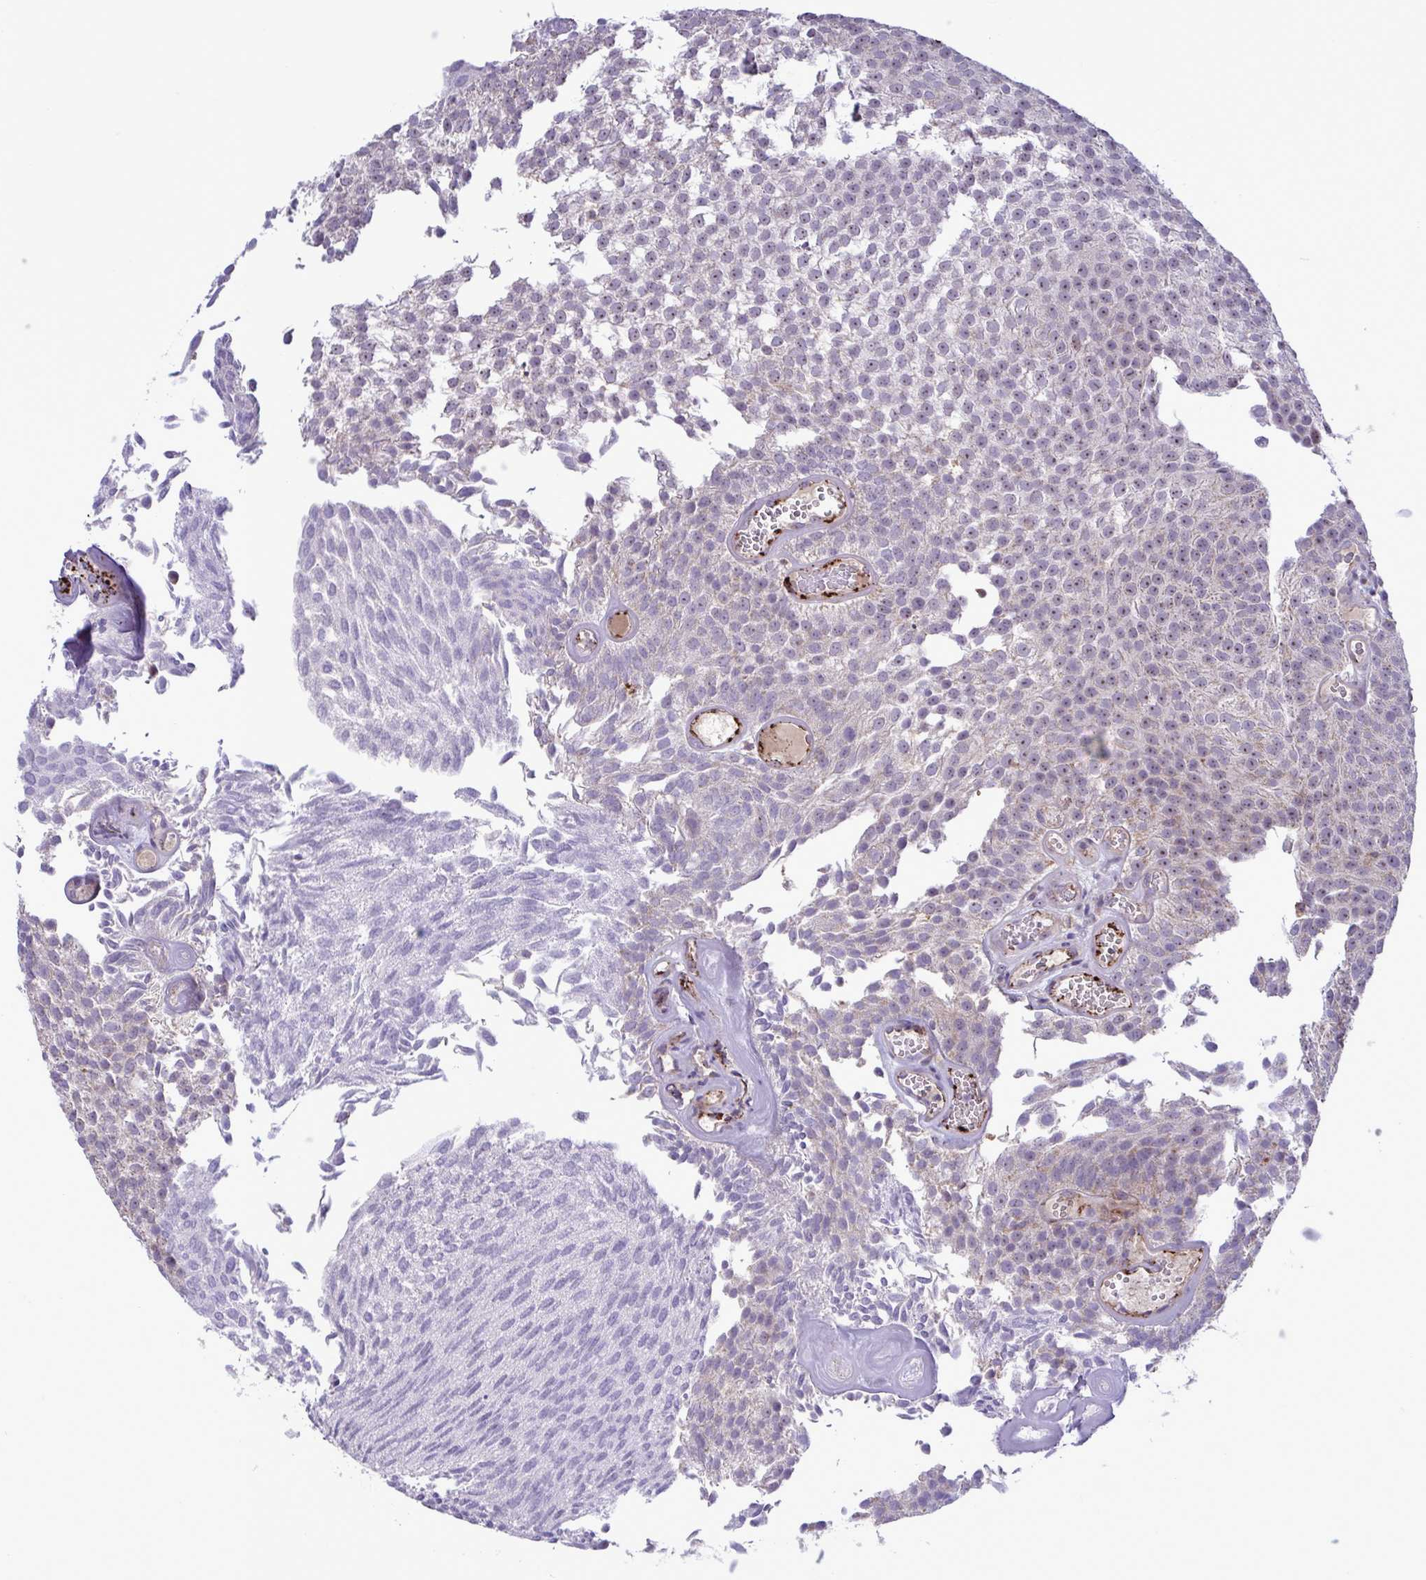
{"staining": {"intensity": "moderate", "quantity": "25%-75%", "location": "nuclear"}, "tissue": "urothelial cancer", "cell_type": "Tumor cells", "image_type": "cancer", "snomed": [{"axis": "morphology", "description": "Urothelial carcinoma, Low grade"}, {"axis": "topography", "description": "Urinary bladder"}], "caption": "Urothelial cancer was stained to show a protein in brown. There is medium levels of moderate nuclear staining in about 25%-75% of tumor cells.", "gene": "CD101", "patient": {"sex": "male", "age": 82}}